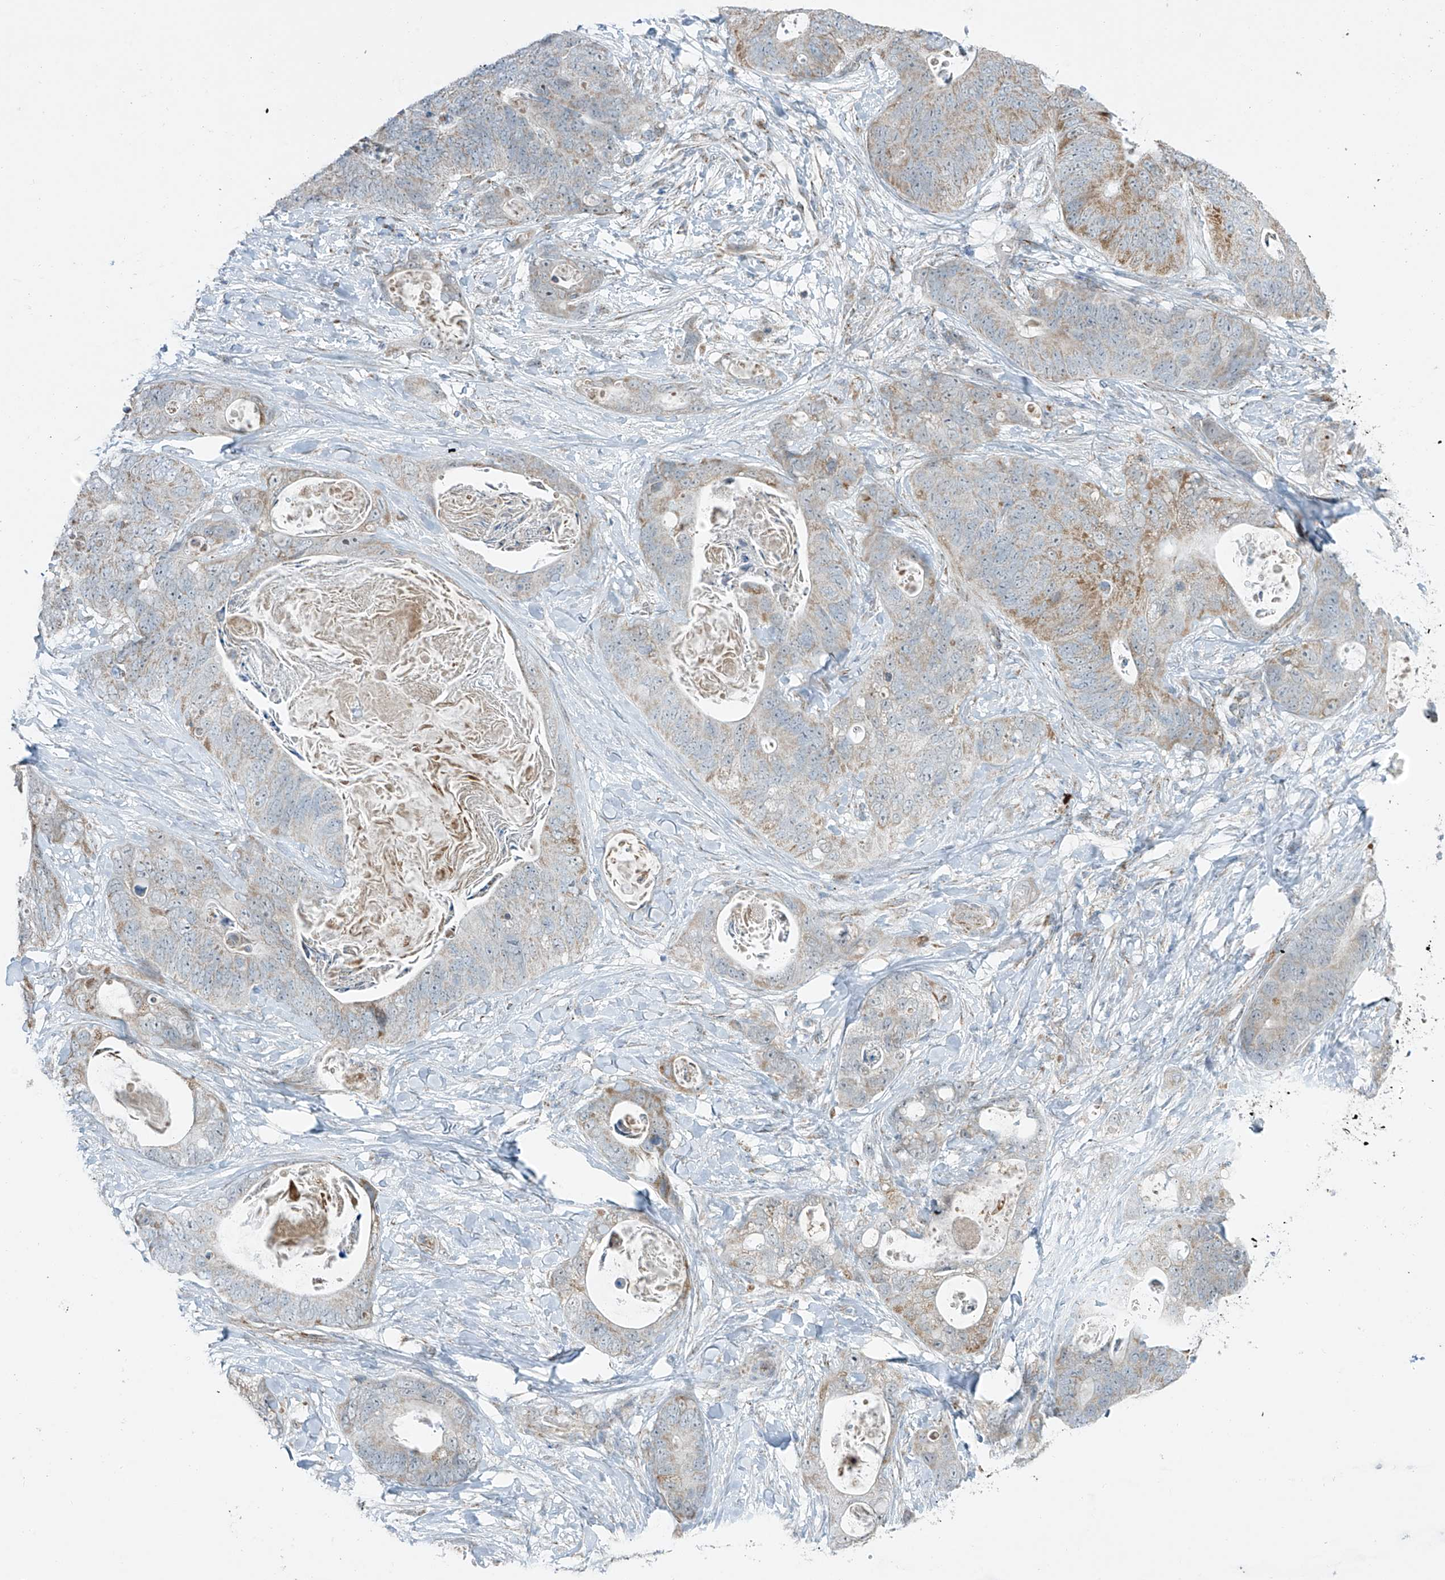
{"staining": {"intensity": "moderate", "quantity": "25%-75%", "location": "cytoplasmic/membranous"}, "tissue": "stomach cancer", "cell_type": "Tumor cells", "image_type": "cancer", "snomed": [{"axis": "morphology", "description": "Adenocarcinoma, NOS"}, {"axis": "topography", "description": "Stomach"}], "caption": "The image shows immunohistochemical staining of stomach cancer. There is moderate cytoplasmic/membranous positivity is present in about 25%-75% of tumor cells.", "gene": "SMDT1", "patient": {"sex": "female", "age": 89}}